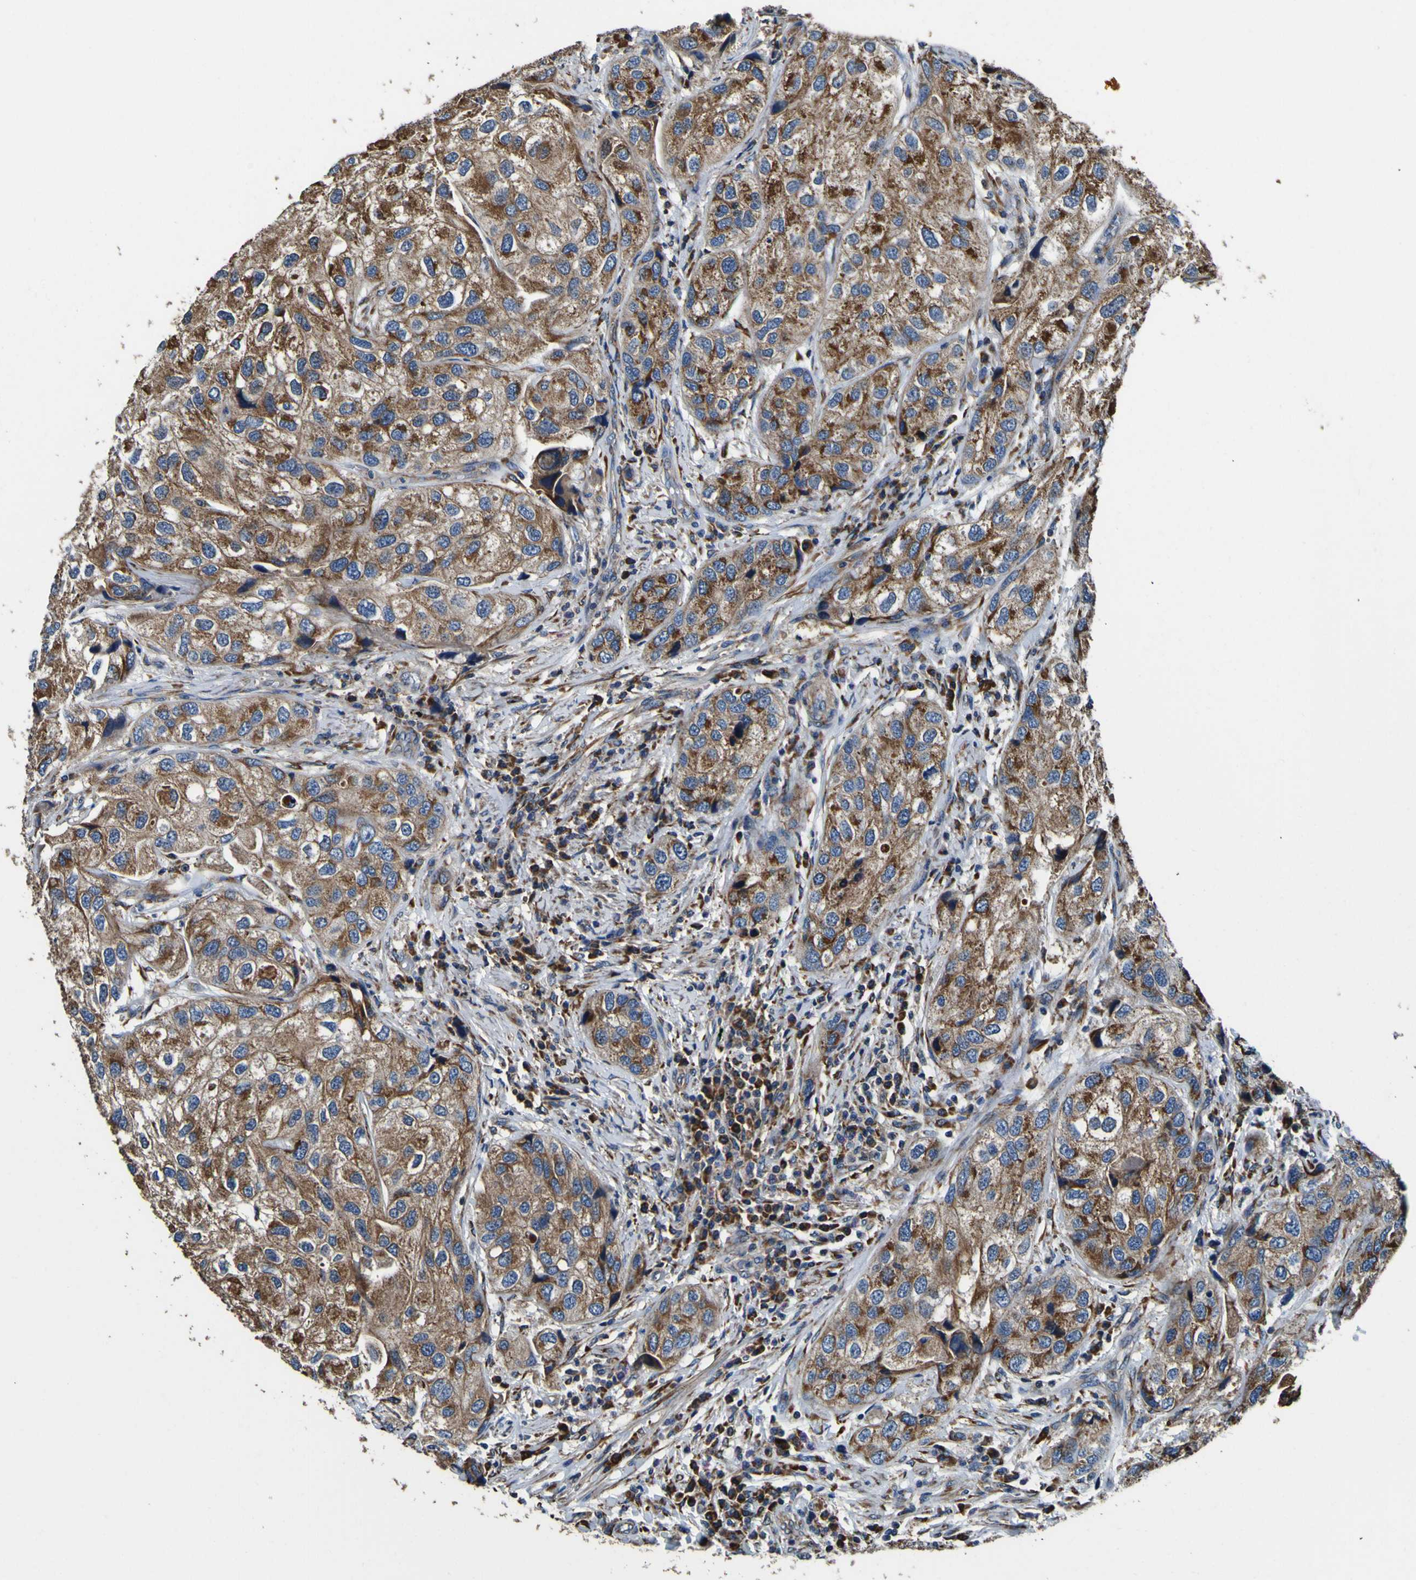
{"staining": {"intensity": "moderate", "quantity": ">75%", "location": "cytoplasmic/membranous"}, "tissue": "urothelial cancer", "cell_type": "Tumor cells", "image_type": "cancer", "snomed": [{"axis": "morphology", "description": "Urothelial carcinoma, High grade"}, {"axis": "topography", "description": "Urinary bladder"}], "caption": "The photomicrograph demonstrates a brown stain indicating the presence of a protein in the cytoplasmic/membranous of tumor cells in urothelial cancer.", "gene": "INPP5A", "patient": {"sex": "female", "age": 64}}